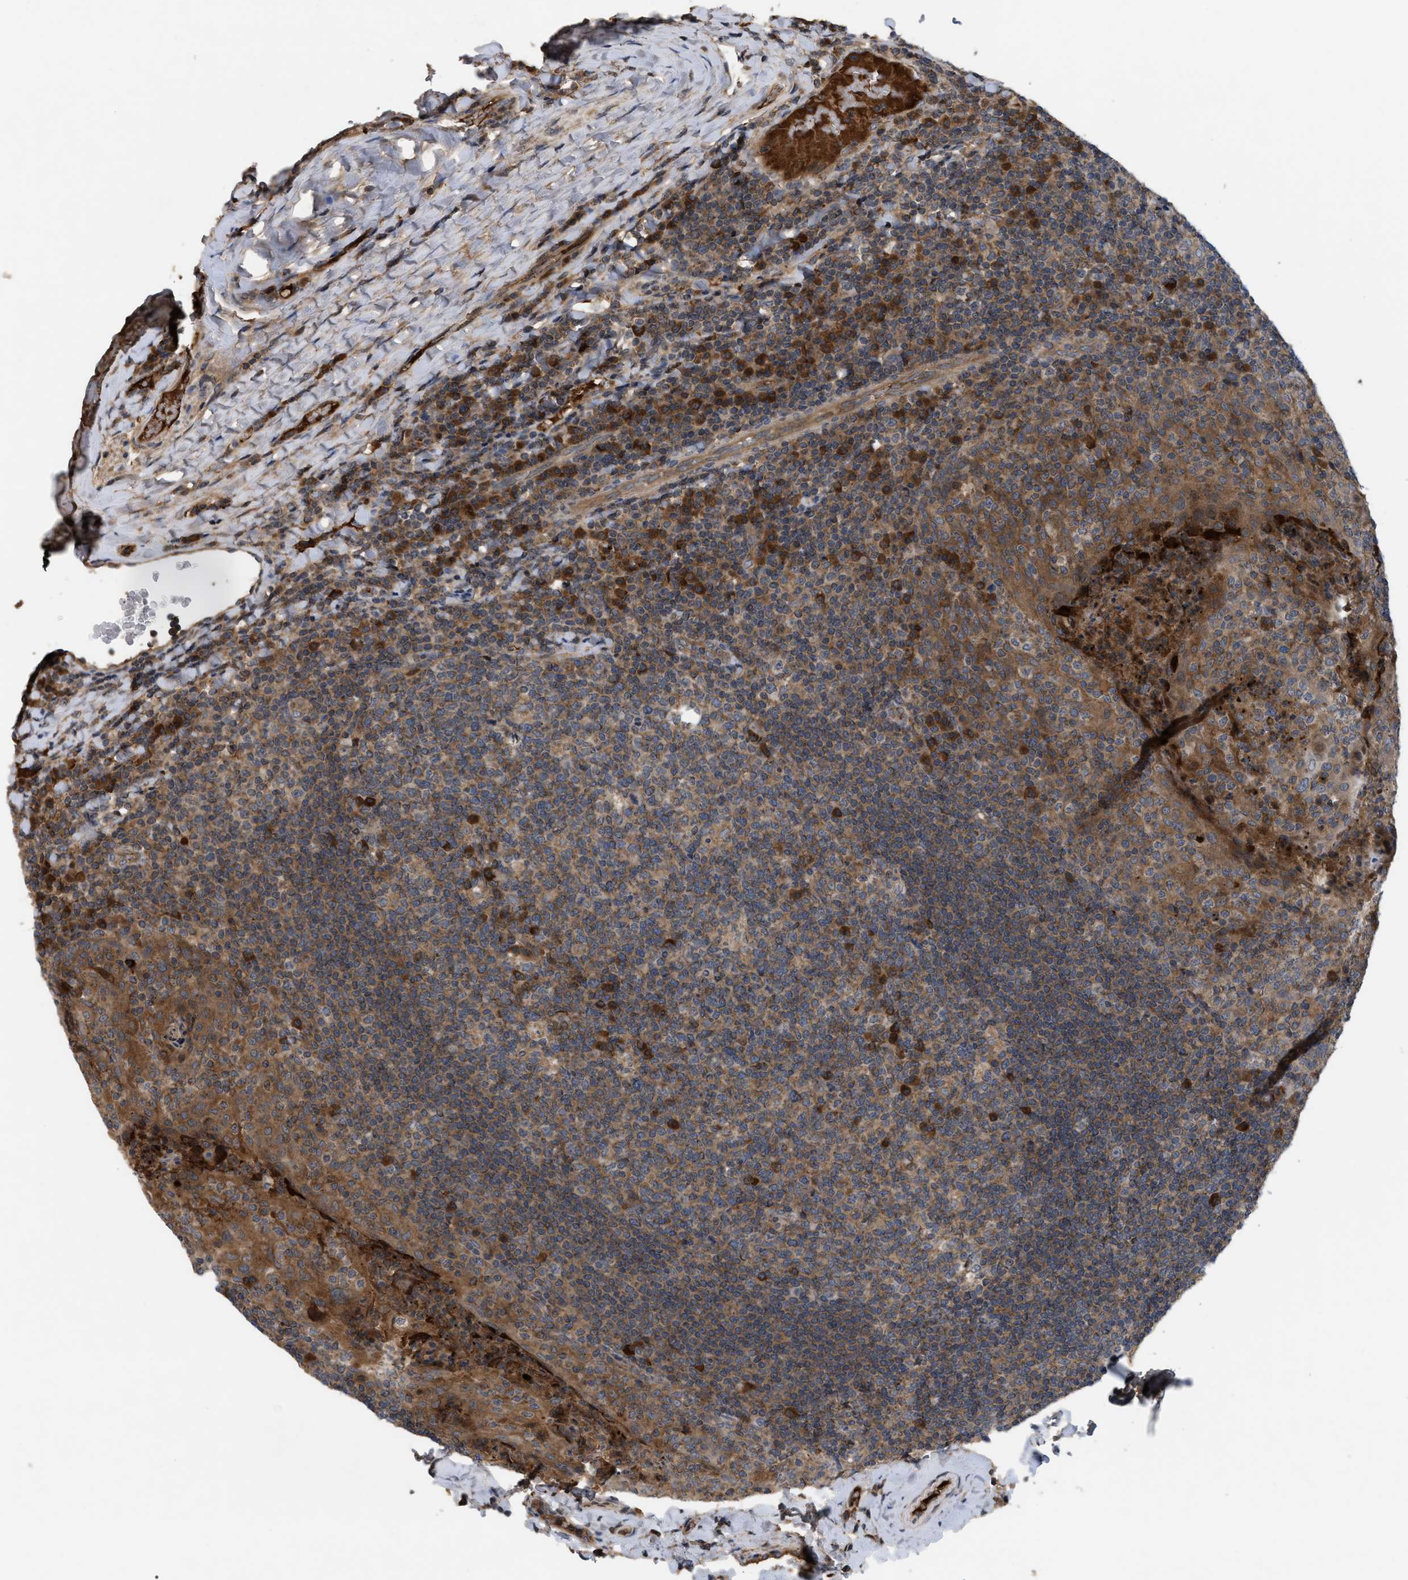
{"staining": {"intensity": "moderate", "quantity": ">75%", "location": "cytoplasmic/membranous"}, "tissue": "tonsil", "cell_type": "Germinal center cells", "image_type": "normal", "snomed": [{"axis": "morphology", "description": "Normal tissue, NOS"}, {"axis": "topography", "description": "Tonsil"}], "caption": "Immunohistochemistry (IHC) staining of benign tonsil, which demonstrates medium levels of moderate cytoplasmic/membranous expression in about >75% of germinal center cells indicating moderate cytoplasmic/membranous protein expression. The staining was performed using DAB (3,3'-diaminobenzidine) (brown) for protein detection and nuclei were counterstained in hematoxylin (blue).", "gene": "RAB2A", "patient": {"sex": "male", "age": 17}}